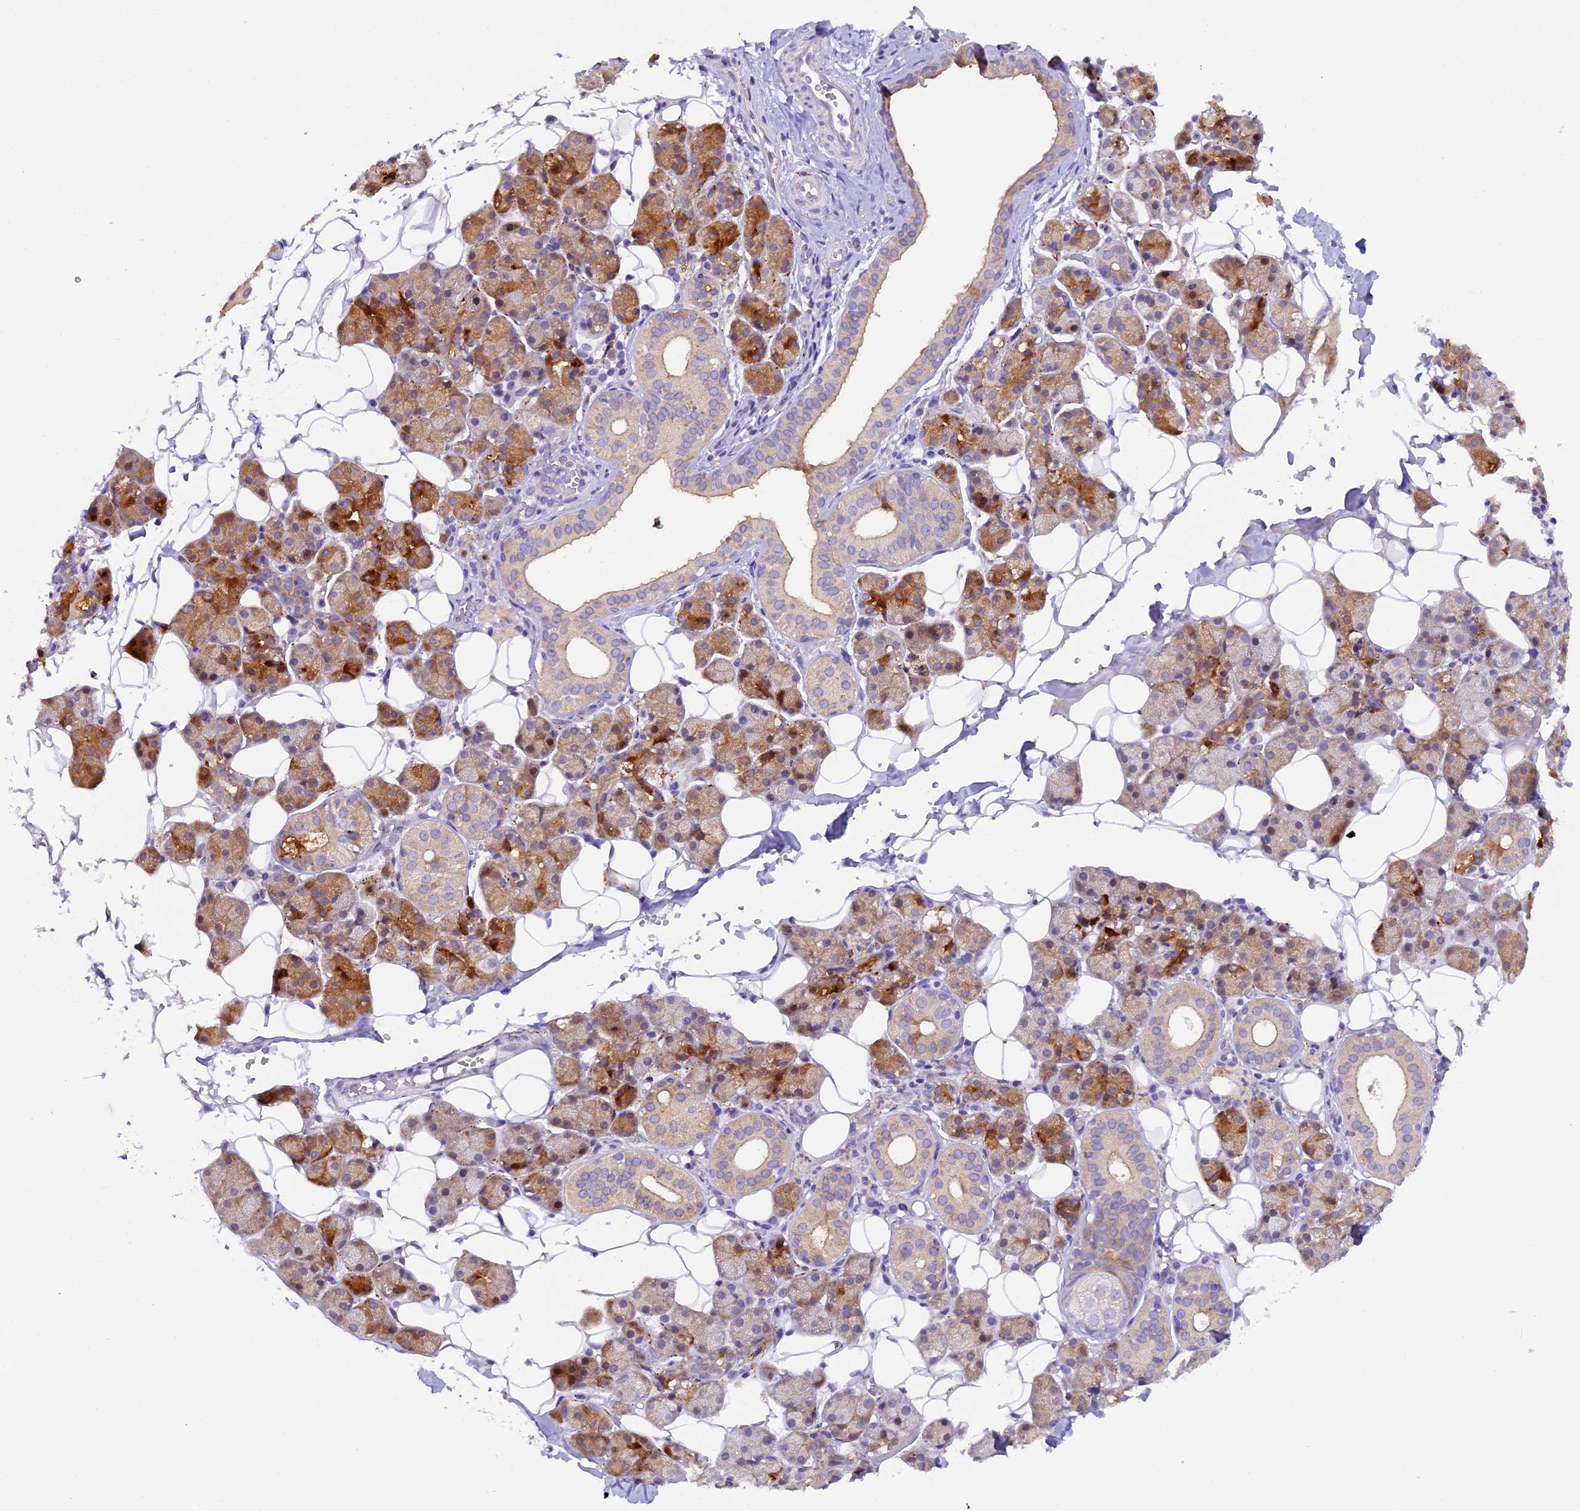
{"staining": {"intensity": "moderate", "quantity": "25%-75%", "location": "cytoplasmic/membranous"}, "tissue": "salivary gland", "cell_type": "Glandular cells", "image_type": "normal", "snomed": [{"axis": "morphology", "description": "Normal tissue, NOS"}, {"axis": "topography", "description": "Salivary gland"}], "caption": "High-power microscopy captured an immunohistochemistry image of normal salivary gland, revealing moderate cytoplasmic/membranous staining in approximately 25%-75% of glandular cells.", "gene": "NCK2", "patient": {"sex": "female", "age": 33}}